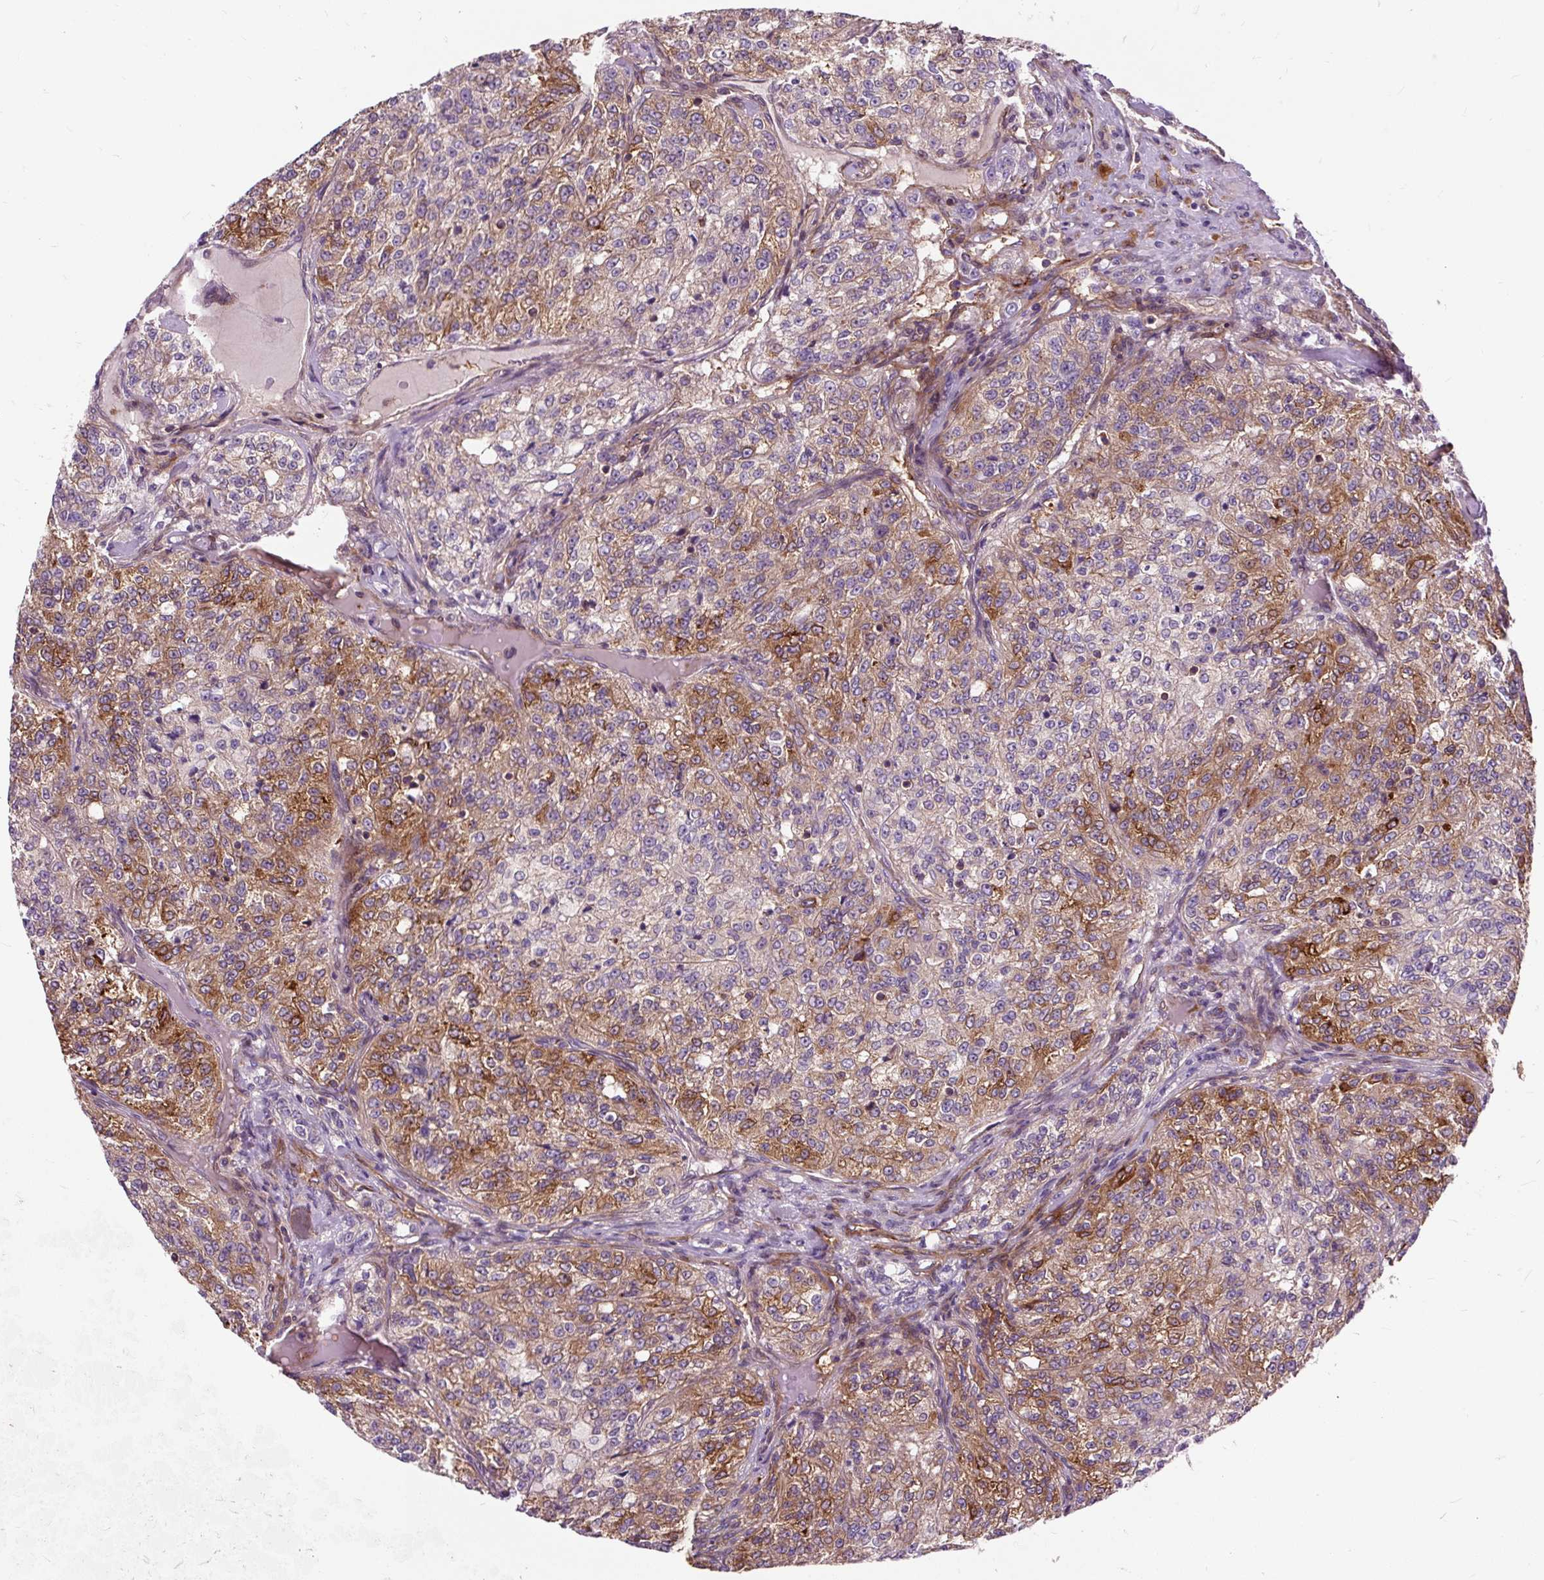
{"staining": {"intensity": "moderate", "quantity": ">75%", "location": "cytoplasmic/membranous"}, "tissue": "renal cancer", "cell_type": "Tumor cells", "image_type": "cancer", "snomed": [{"axis": "morphology", "description": "Adenocarcinoma, NOS"}, {"axis": "topography", "description": "Kidney"}], "caption": "This micrograph displays renal adenocarcinoma stained with IHC to label a protein in brown. The cytoplasmic/membranous of tumor cells show moderate positivity for the protein. Nuclei are counter-stained blue.", "gene": "PCDHGB3", "patient": {"sex": "female", "age": 63}}